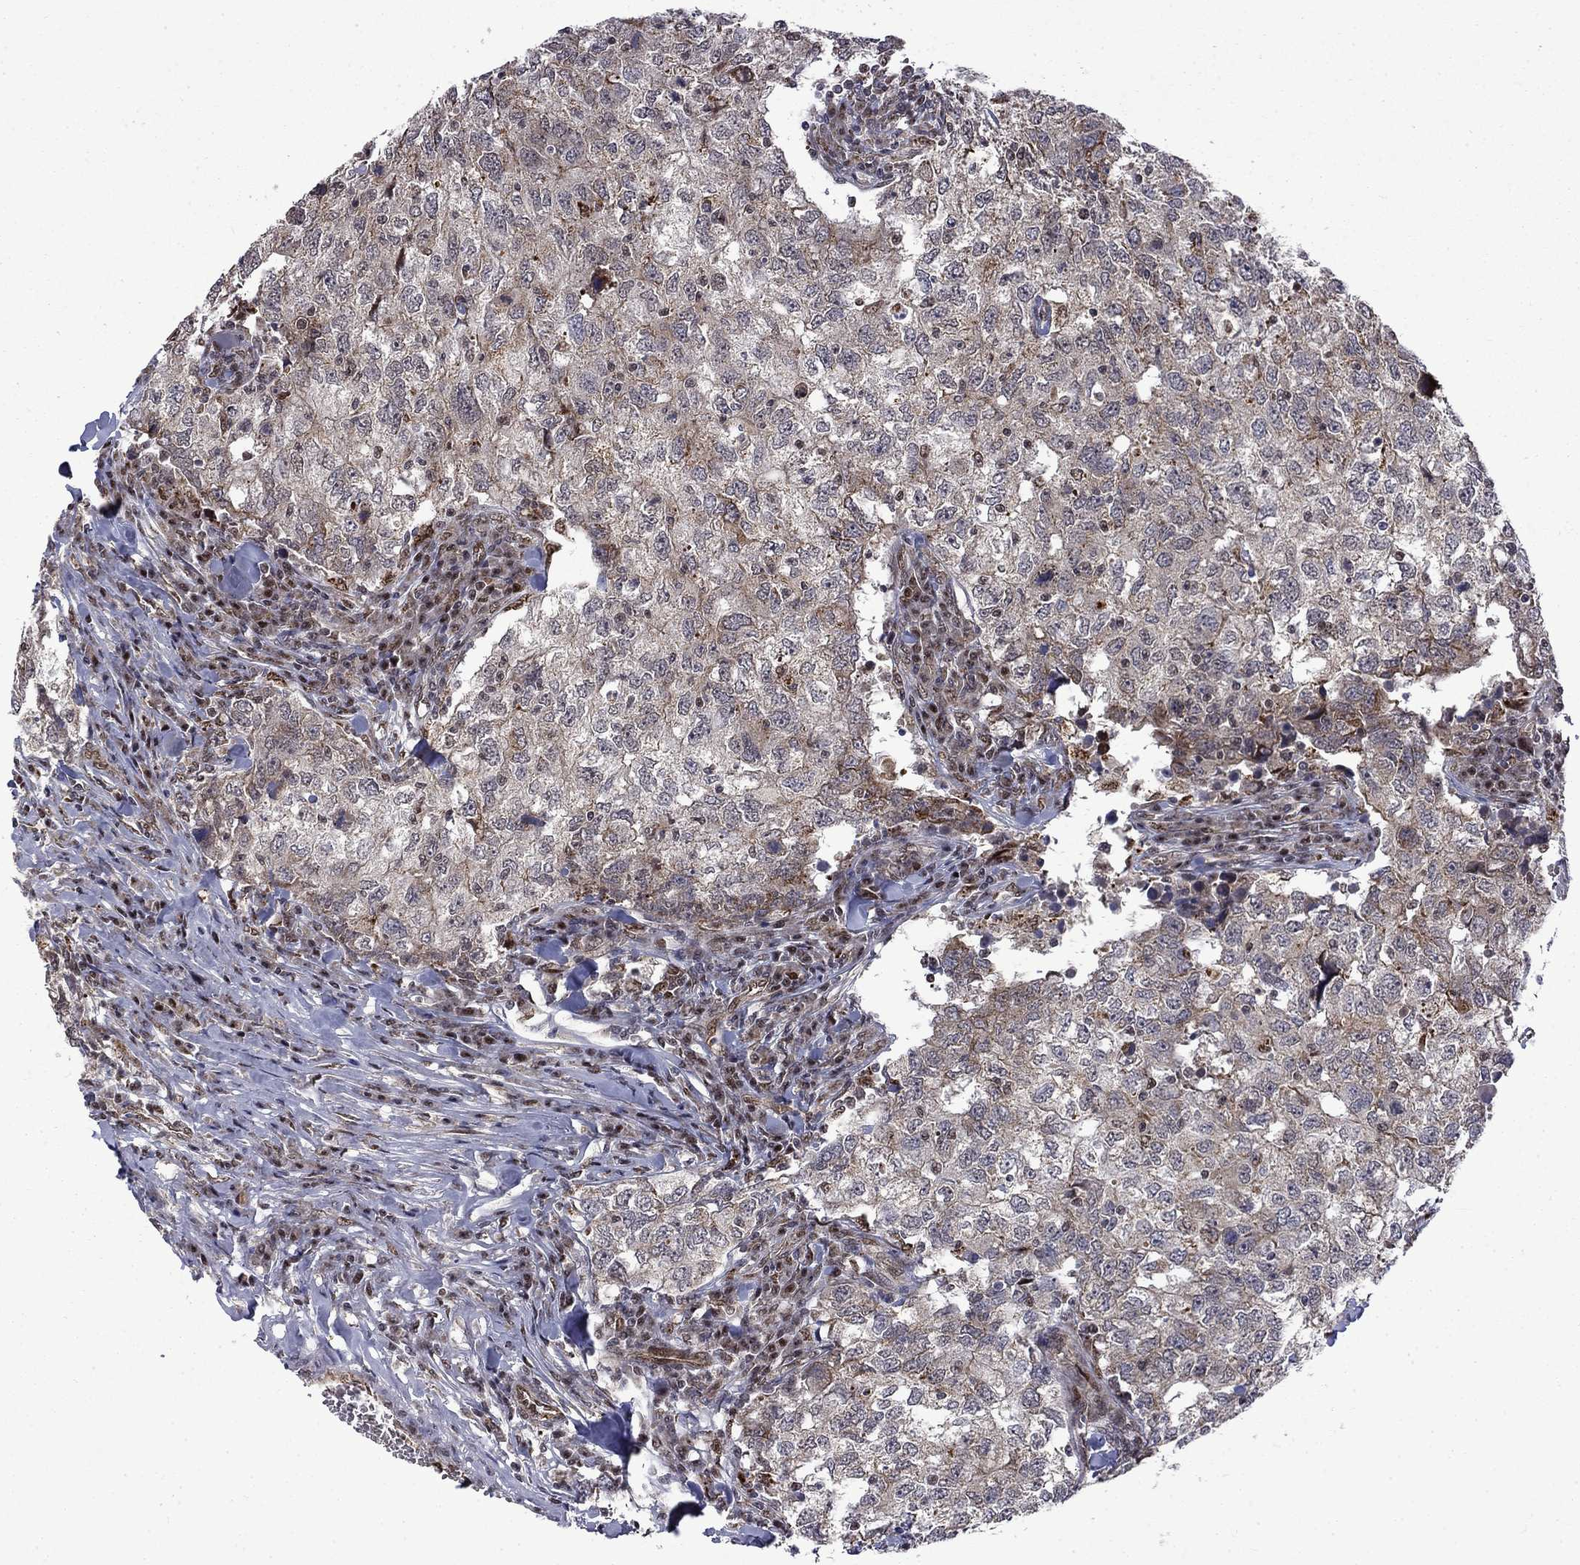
{"staining": {"intensity": "negative", "quantity": "none", "location": "none"}, "tissue": "breast cancer", "cell_type": "Tumor cells", "image_type": "cancer", "snomed": [{"axis": "morphology", "description": "Duct carcinoma"}, {"axis": "topography", "description": "Breast"}], "caption": "A high-resolution micrograph shows IHC staining of breast infiltrating ductal carcinoma, which demonstrates no significant positivity in tumor cells. The staining is performed using DAB brown chromogen with nuclei counter-stained in using hematoxylin.", "gene": "KPNA3", "patient": {"sex": "female", "age": 30}}